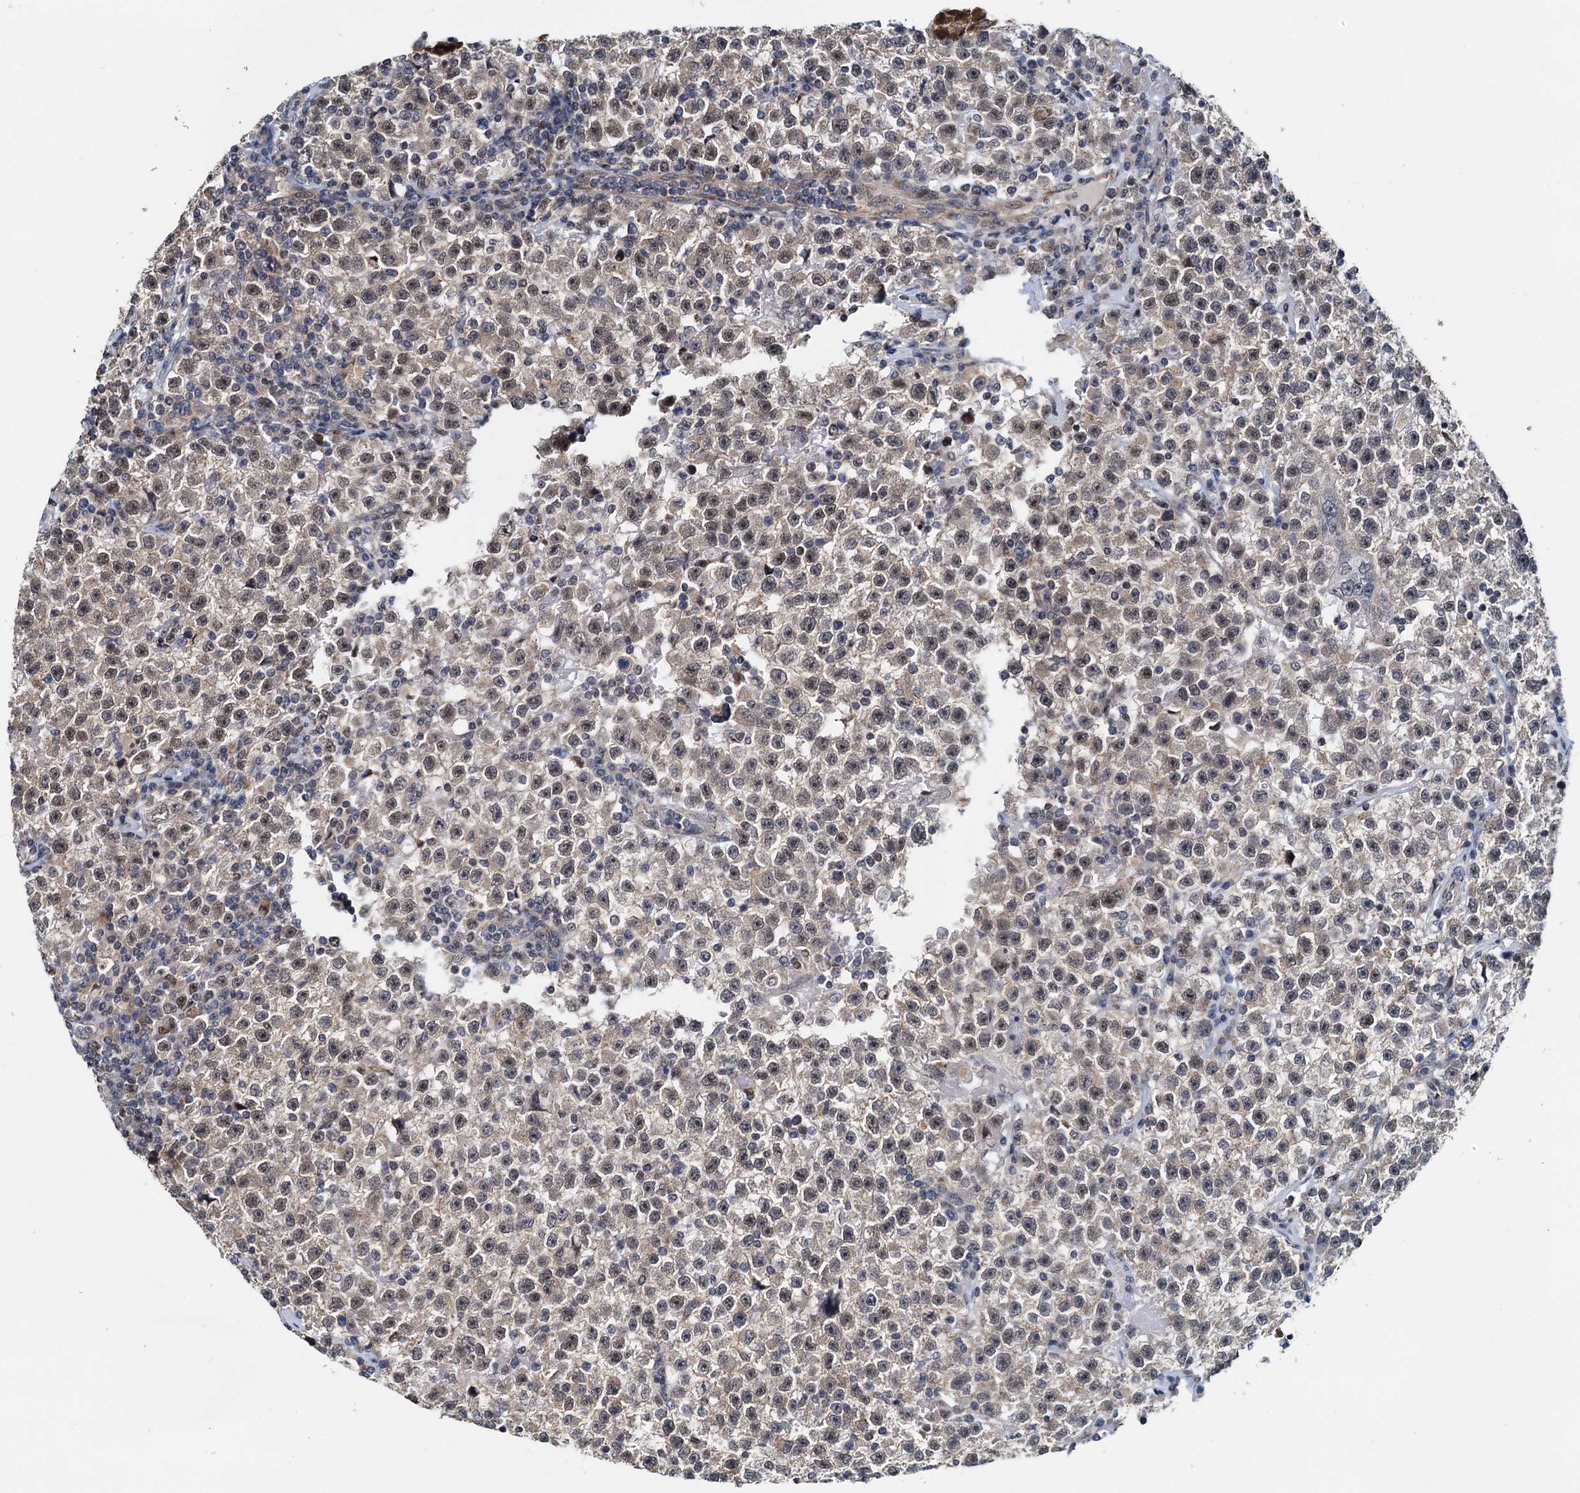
{"staining": {"intensity": "weak", "quantity": "25%-75%", "location": "nuclear"}, "tissue": "testis cancer", "cell_type": "Tumor cells", "image_type": "cancer", "snomed": [{"axis": "morphology", "description": "Seminoma, NOS"}, {"axis": "topography", "description": "Testis"}], "caption": "Weak nuclear protein staining is appreciated in about 25%-75% of tumor cells in testis seminoma.", "gene": "MCMBP", "patient": {"sex": "male", "age": 22}}